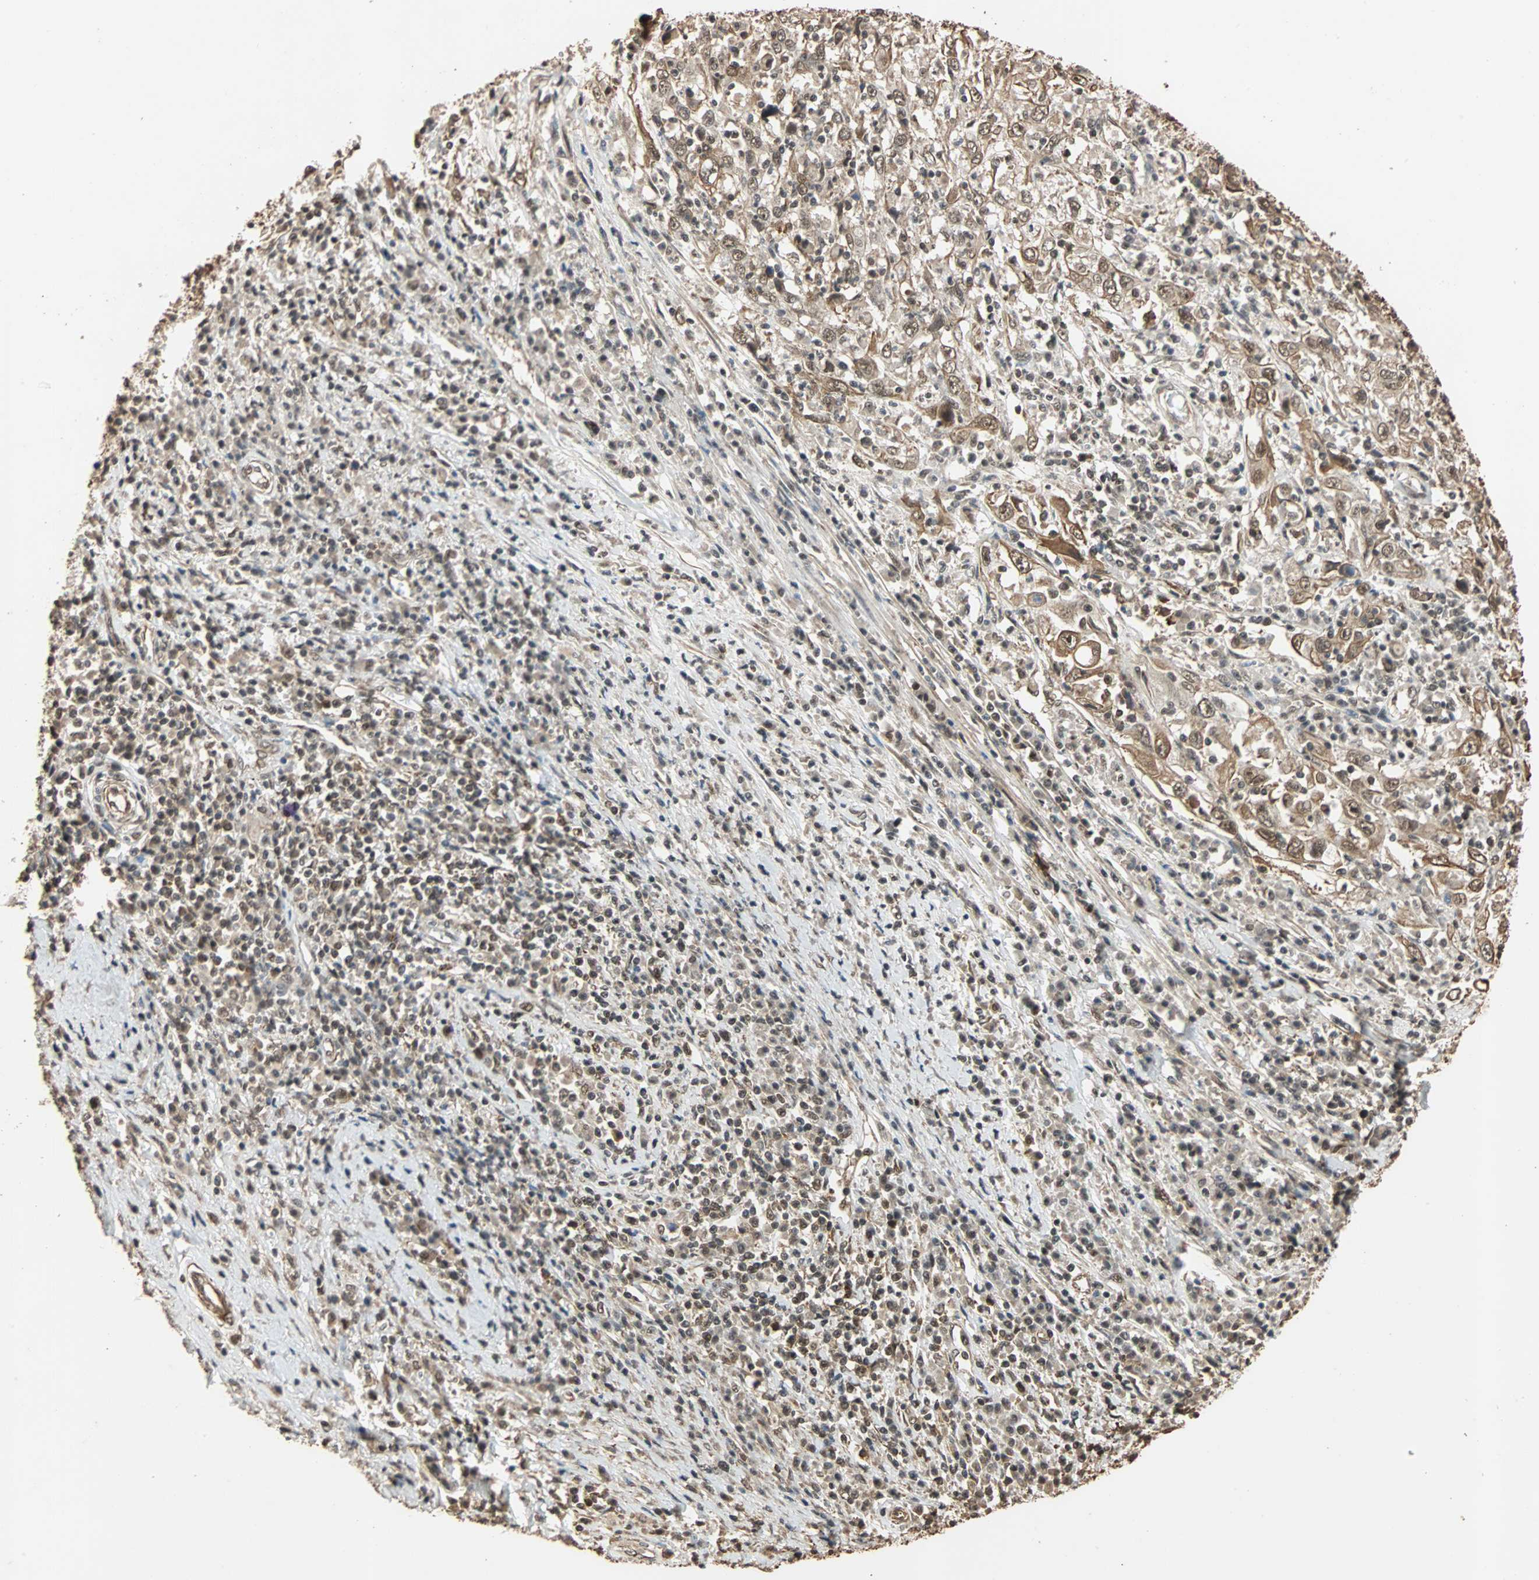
{"staining": {"intensity": "moderate", "quantity": ">75%", "location": "cytoplasmic/membranous,nuclear"}, "tissue": "cervical cancer", "cell_type": "Tumor cells", "image_type": "cancer", "snomed": [{"axis": "morphology", "description": "Squamous cell carcinoma, NOS"}, {"axis": "topography", "description": "Cervix"}], "caption": "Human cervical cancer stained for a protein (brown) shows moderate cytoplasmic/membranous and nuclear positive positivity in approximately >75% of tumor cells.", "gene": "CDC5L", "patient": {"sex": "female", "age": 46}}